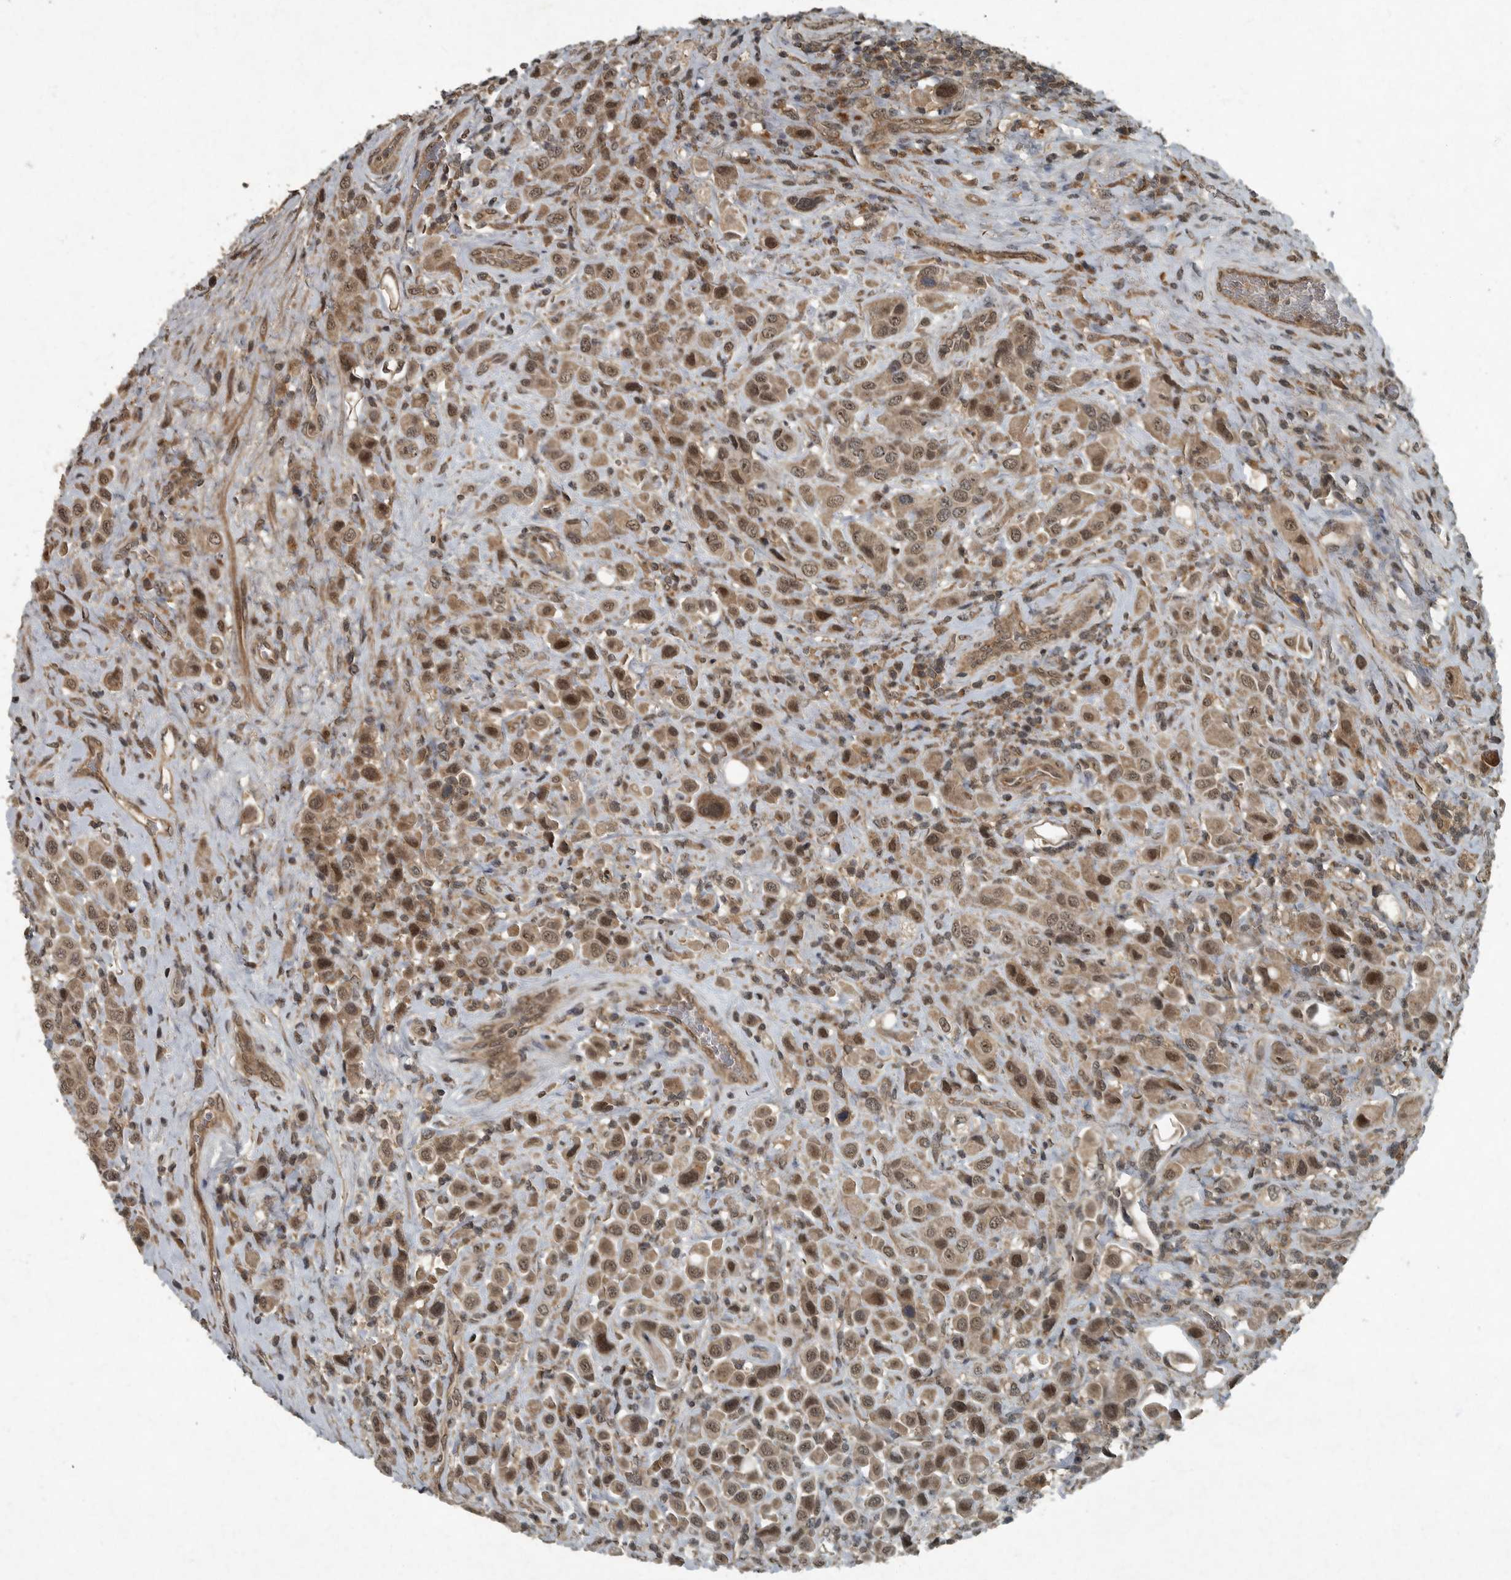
{"staining": {"intensity": "moderate", "quantity": ">75%", "location": "cytoplasmic/membranous,nuclear"}, "tissue": "urothelial cancer", "cell_type": "Tumor cells", "image_type": "cancer", "snomed": [{"axis": "morphology", "description": "Urothelial carcinoma, High grade"}, {"axis": "topography", "description": "Urinary bladder"}], "caption": "This image shows immunohistochemistry staining of high-grade urothelial carcinoma, with medium moderate cytoplasmic/membranous and nuclear positivity in approximately >75% of tumor cells.", "gene": "FOXO1", "patient": {"sex": "male", "age": 50}}